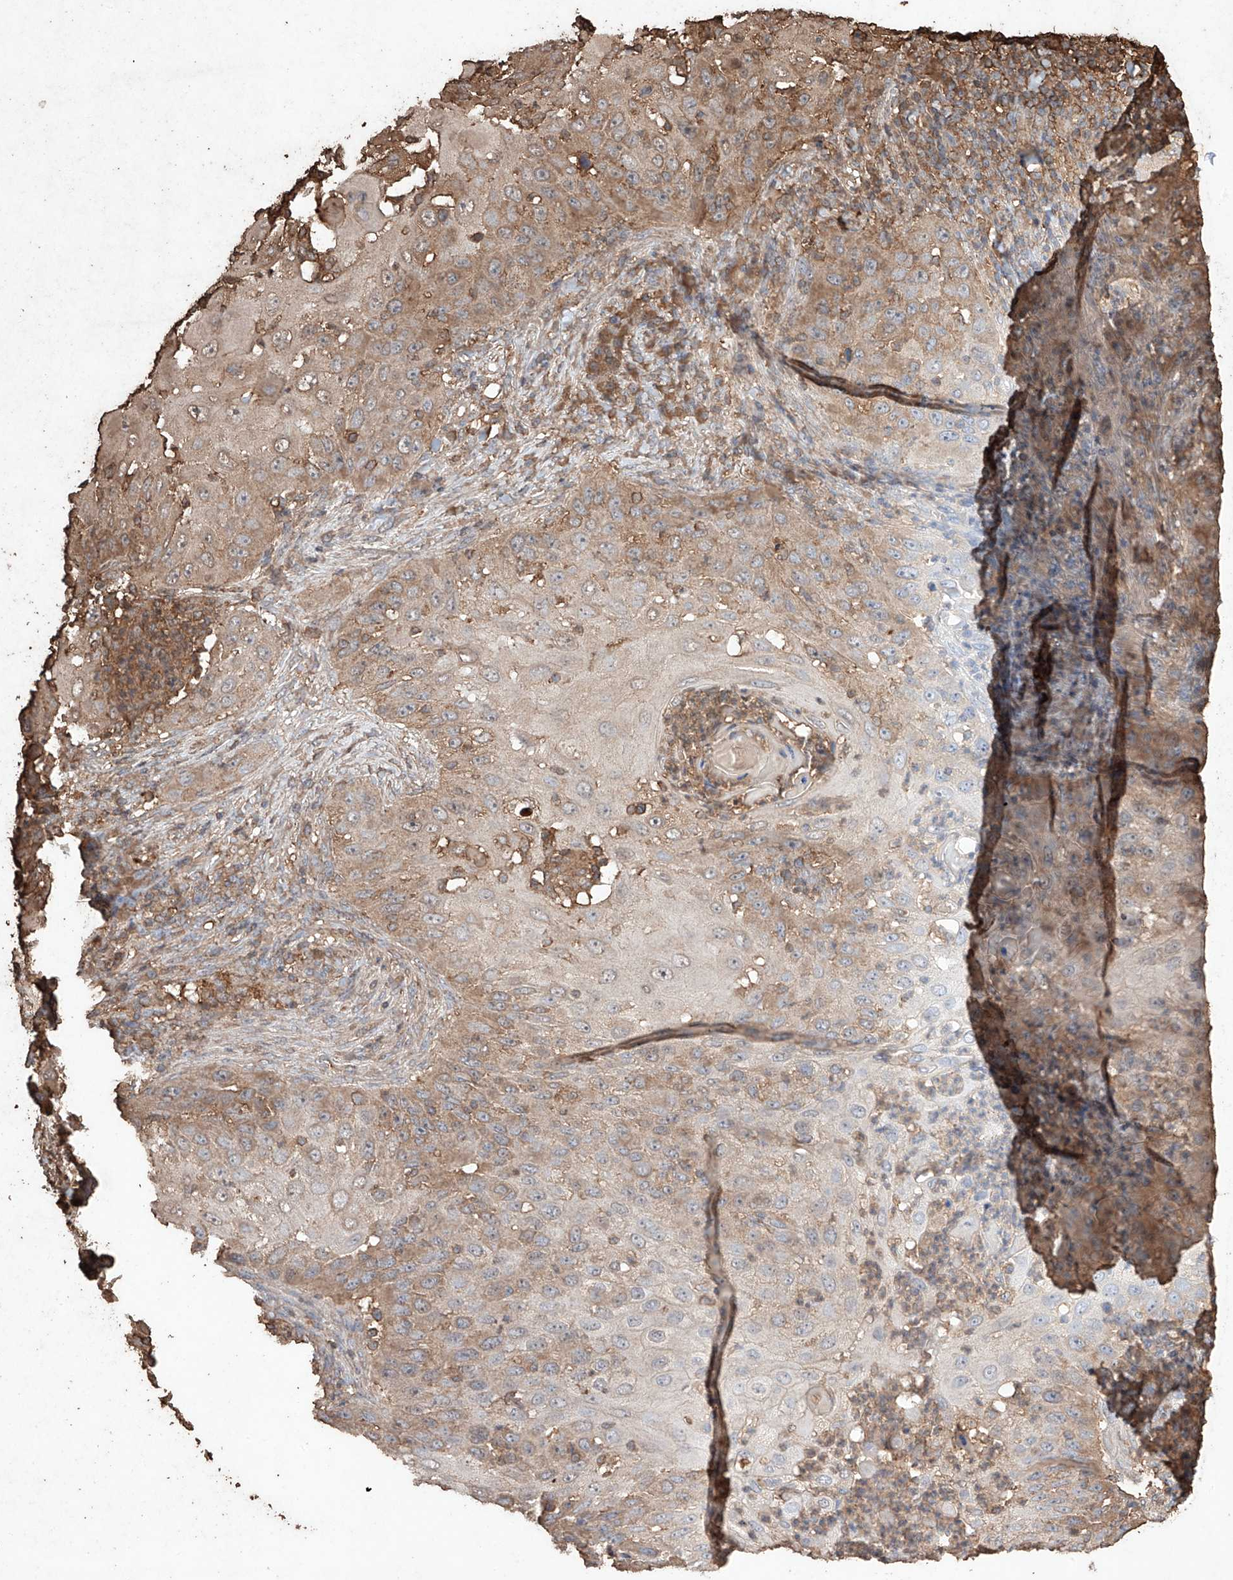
{"staining": {"intensity": "moderate", "quantity": "25%-75%", "location": "cytoplasmic/membranous"}, "tissue": "skin cancer", "cell_type": "Tumor cells", "image_type": "cancer", "snomed": [{"axis": "morphology", "description": "Squamous cell carcinoma, NOS"}, {"axis": "topography", "description": "Skin"}], "caption": "Skin cancer stained with IHC displays moderate cytoplasmic/membranous expression in about 25%-75% of tumor cells.", "gene": "M6PR", "patient": {"sex": "female", "age": 44}}